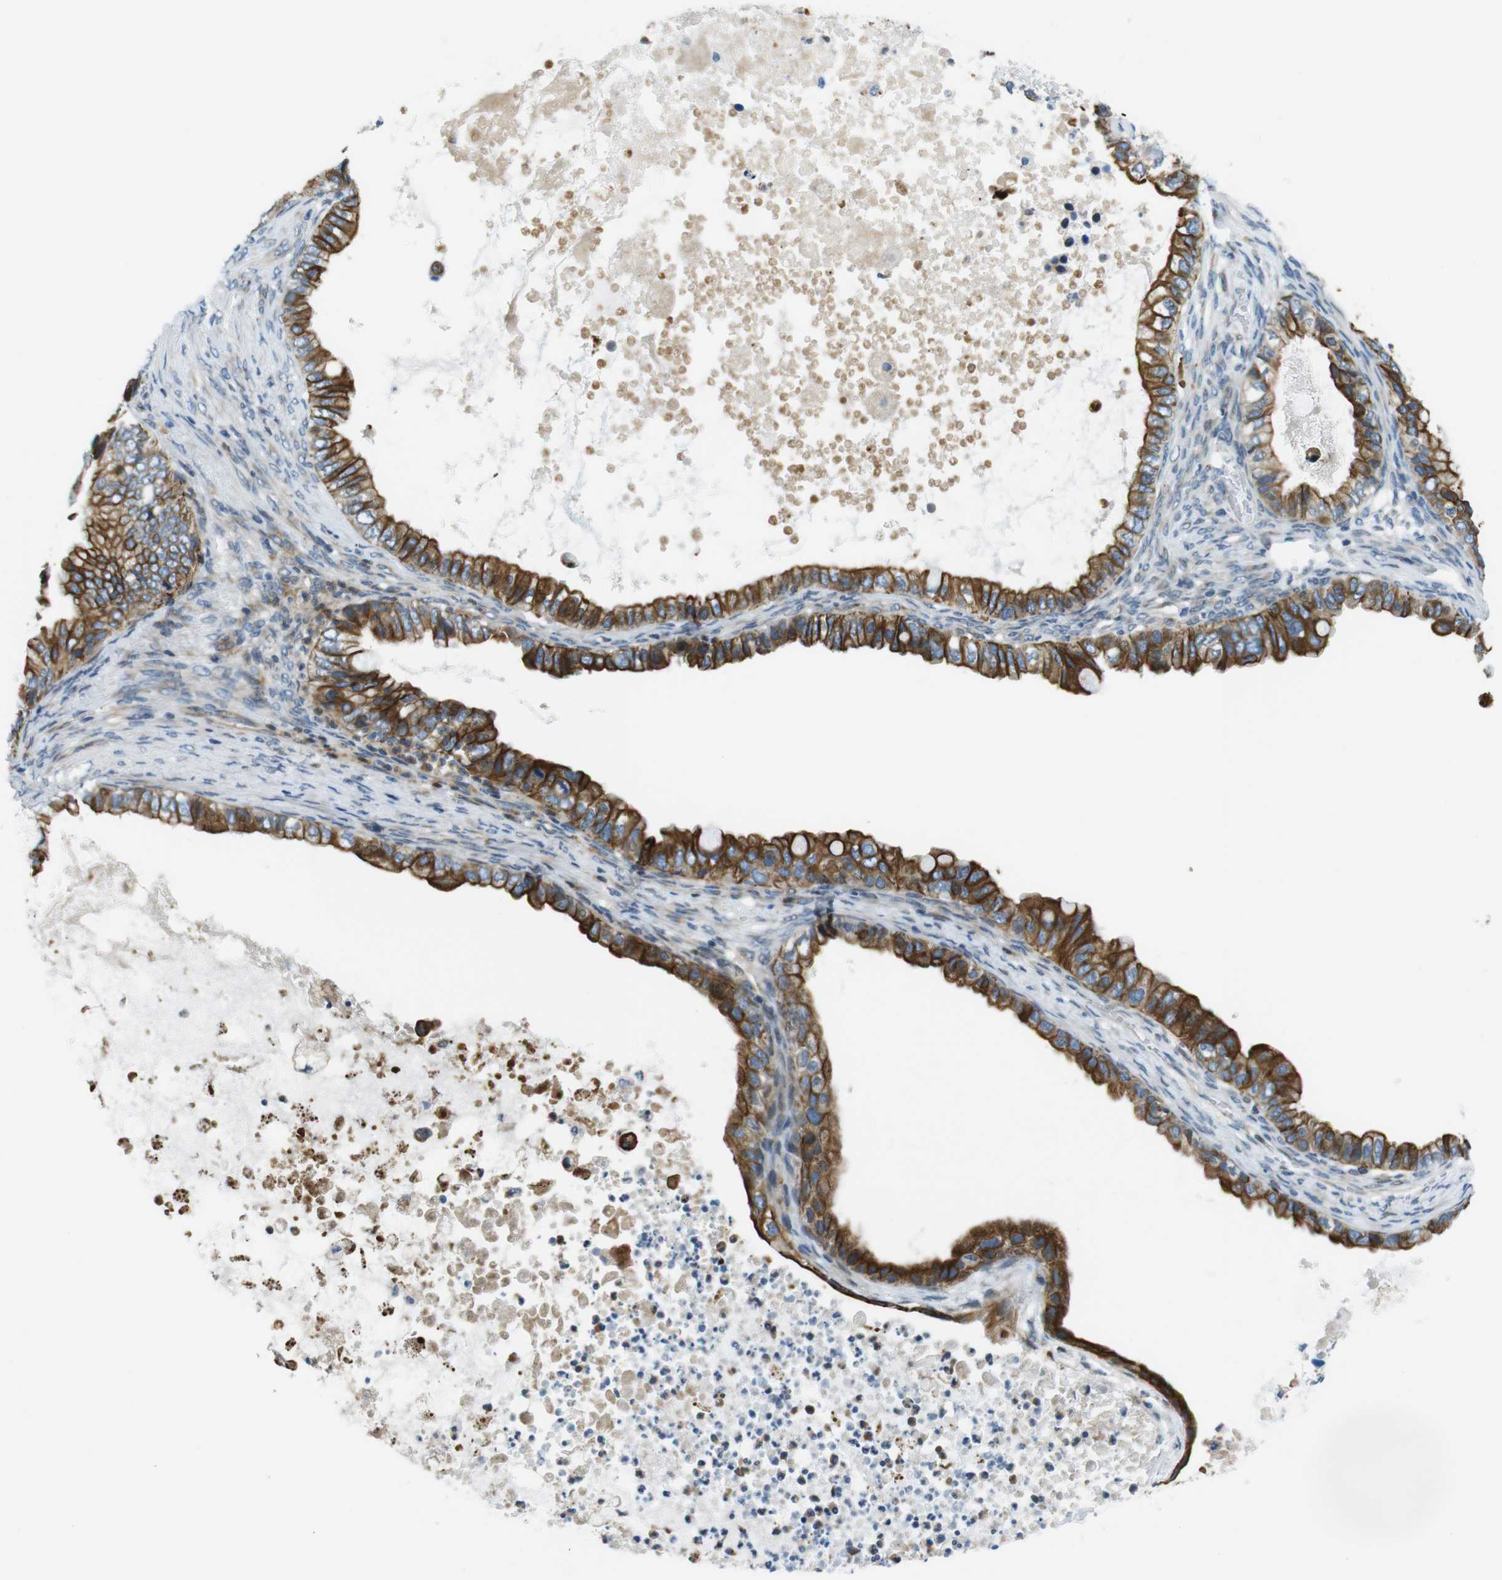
{"staining": {"intensity": "strong", "quantity": ">75%", "location": "cytoplasmic/membranous"}, "tissue": "ovarian cancer", "cell_type": "Tumor cells", "image_type": "cancer", "snomed": [{"axis": "morphology", "description": "Cystadenocarcinoma, mucinous, NOS"}, {"axis": "topography", "description": "Ovary"}], "caption": "About >75% of tumor cells in human ovarian cancer (mucinous cystadenocarcinoma) display strong cytoplasmic/membranous protein staining as visualized by brown immunohistochemical staining.", "gene": "ZDHHC3", "patient": {"sex": "female", "age": 80}}